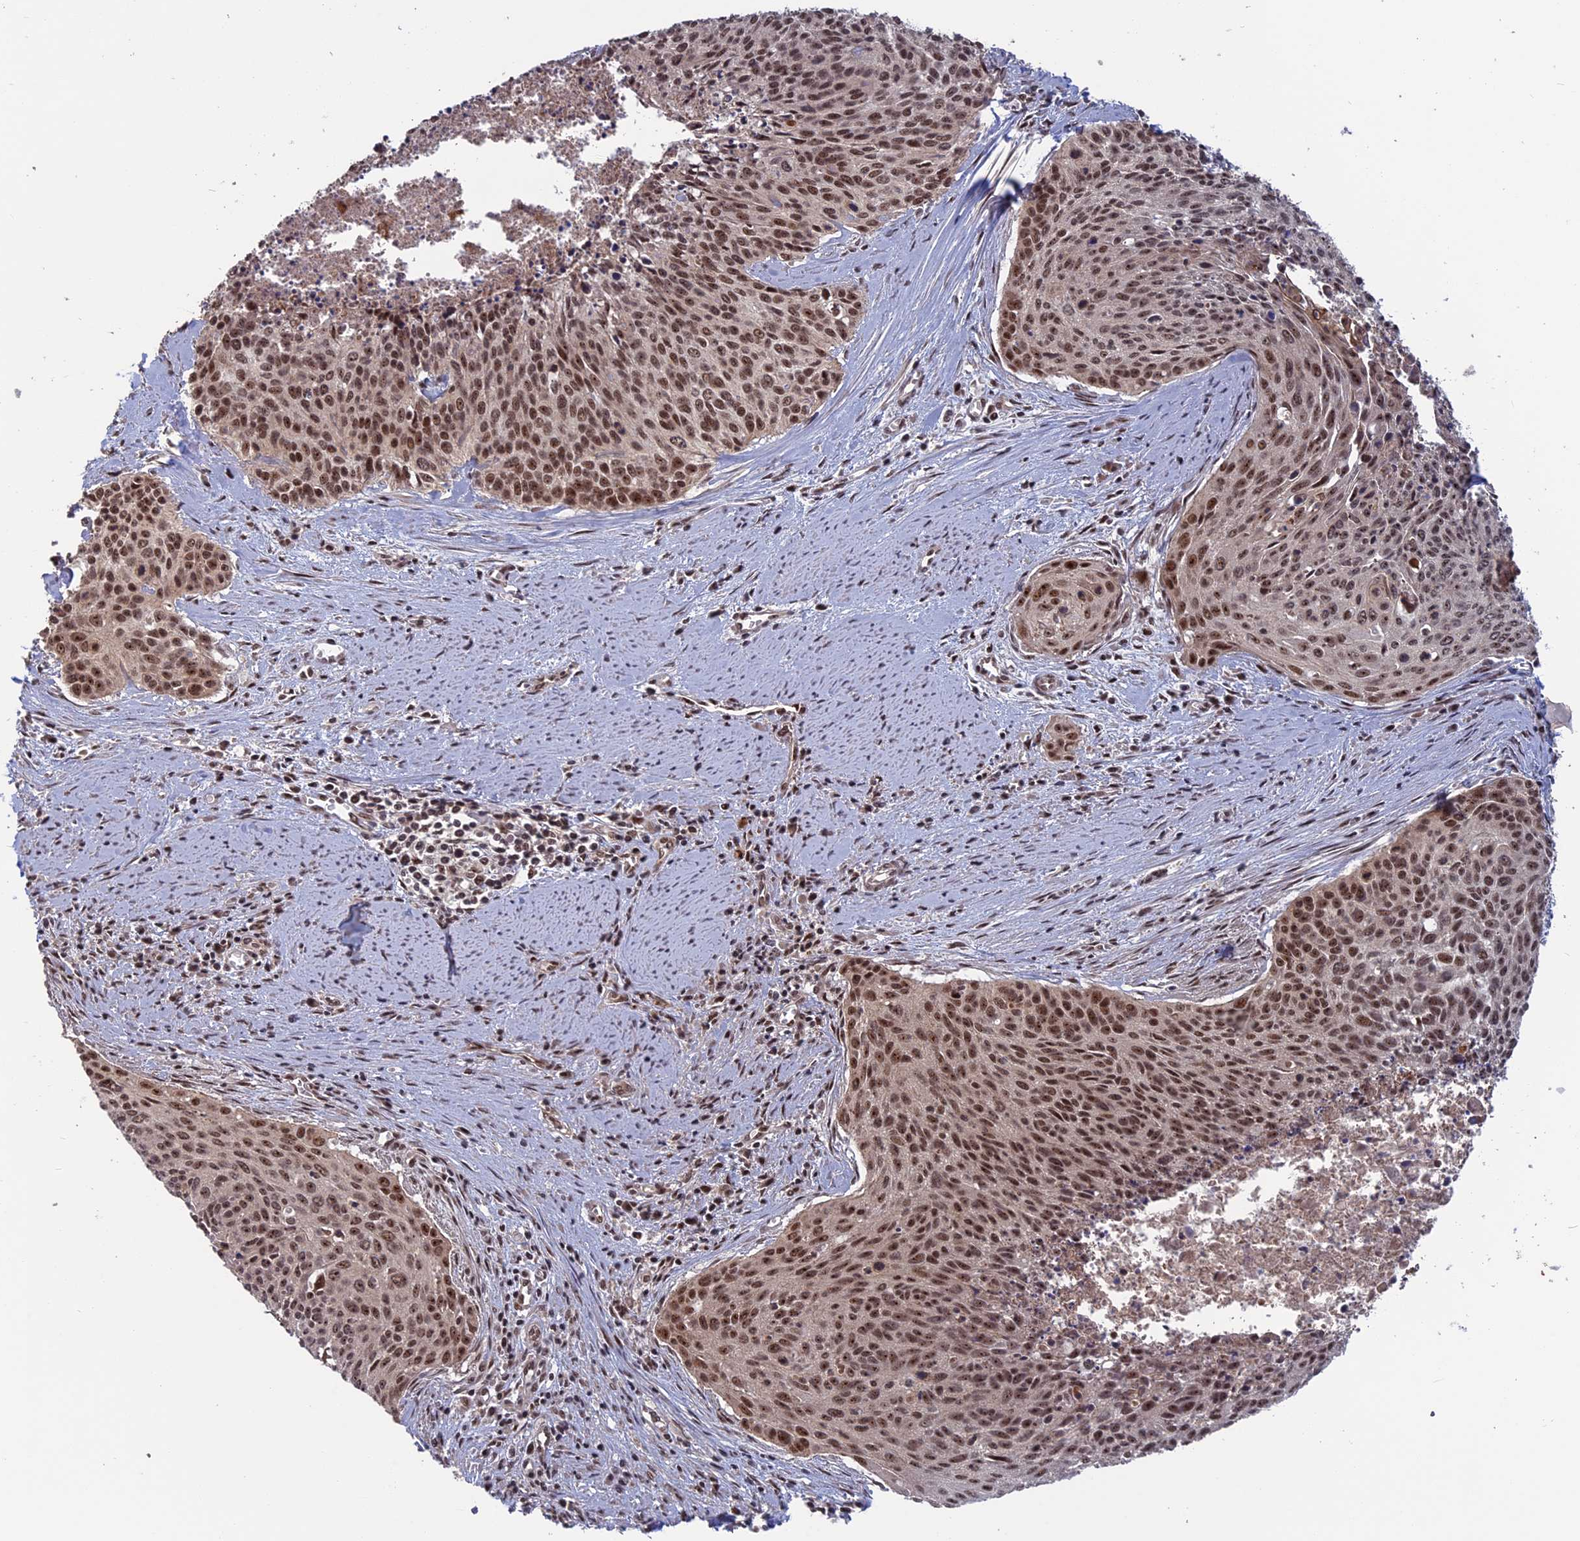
{"staining": {"intensity": "moderate", "quantity": ">75%", "location": "nuclear"}, "tissue": "cervical cancer", "cell_type": "Tumor cells", "image_type": "cancer", "snomed": [{"axis": "morphology", "description": "Squamous cell carcinoma, NOS"}, {"axis": "topography", "description": "Cervix"}], "caption": "This histopathology image displays IHC staining of human squamous cell carcinoma (cervical), with medium moderate nuclear staining in approximately >75% of tumor cells.", "gene": "CACTIN", "patient": {"sex": "female", "age": 55}}